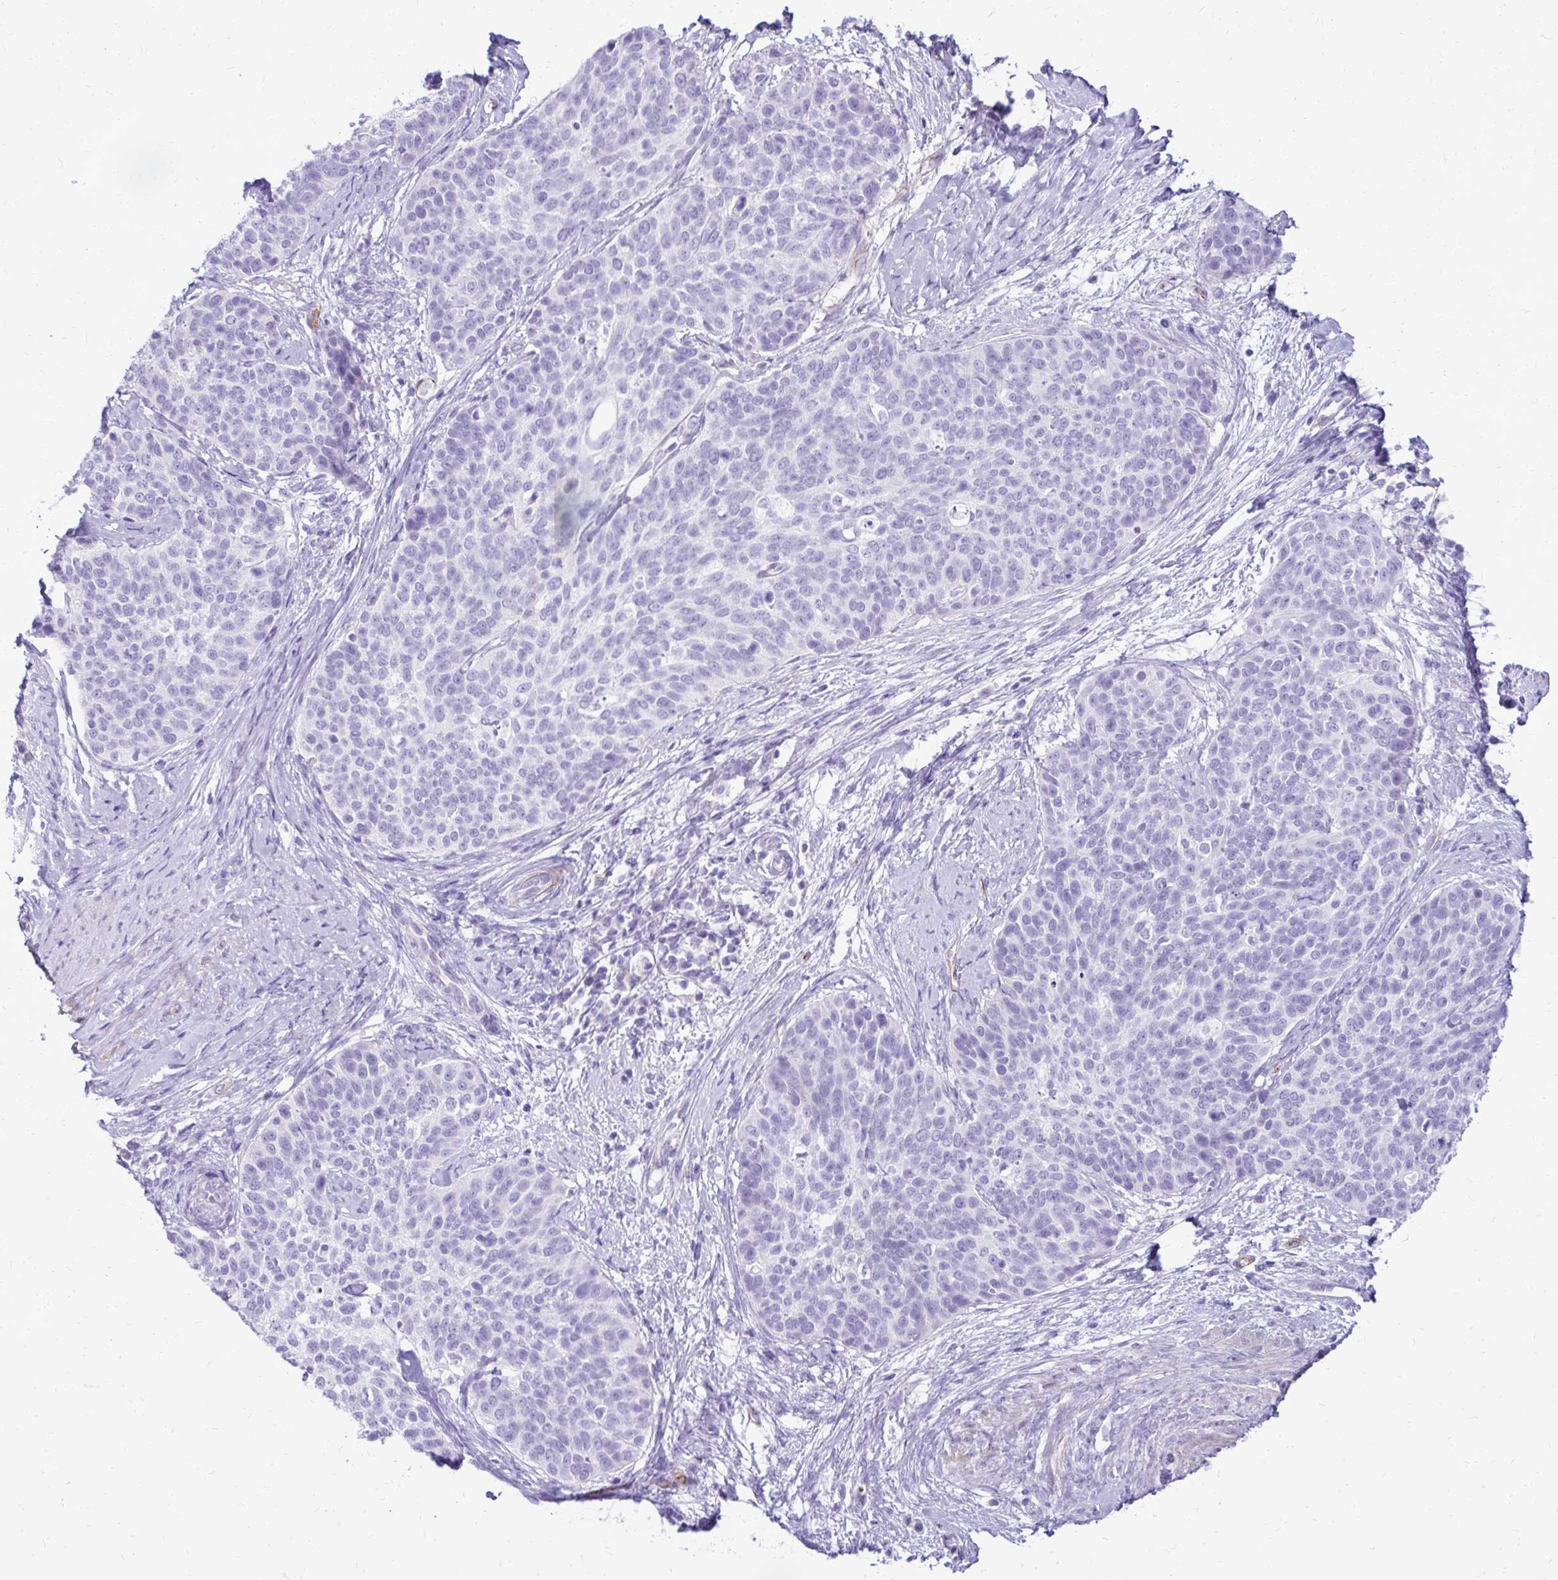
{"staining": {"intensity": "negative", "quantity": "none", "location": "none"}, "tissue": "cervical cancer", "cell_type": "Tumor cells", "image_type": "cancer", "snomed": [{"axis": "morphology", "description": "Squamous cell carcinoma, NOS"}, {"axis": "topography", "description": "Cervix"}], "caption": "This is an immunohistochemistry micrograph of human cervical cancer. There is no expression in tumor cells.", "gene": "PELI3", "patient": {"sex": "female", "age": 69}}